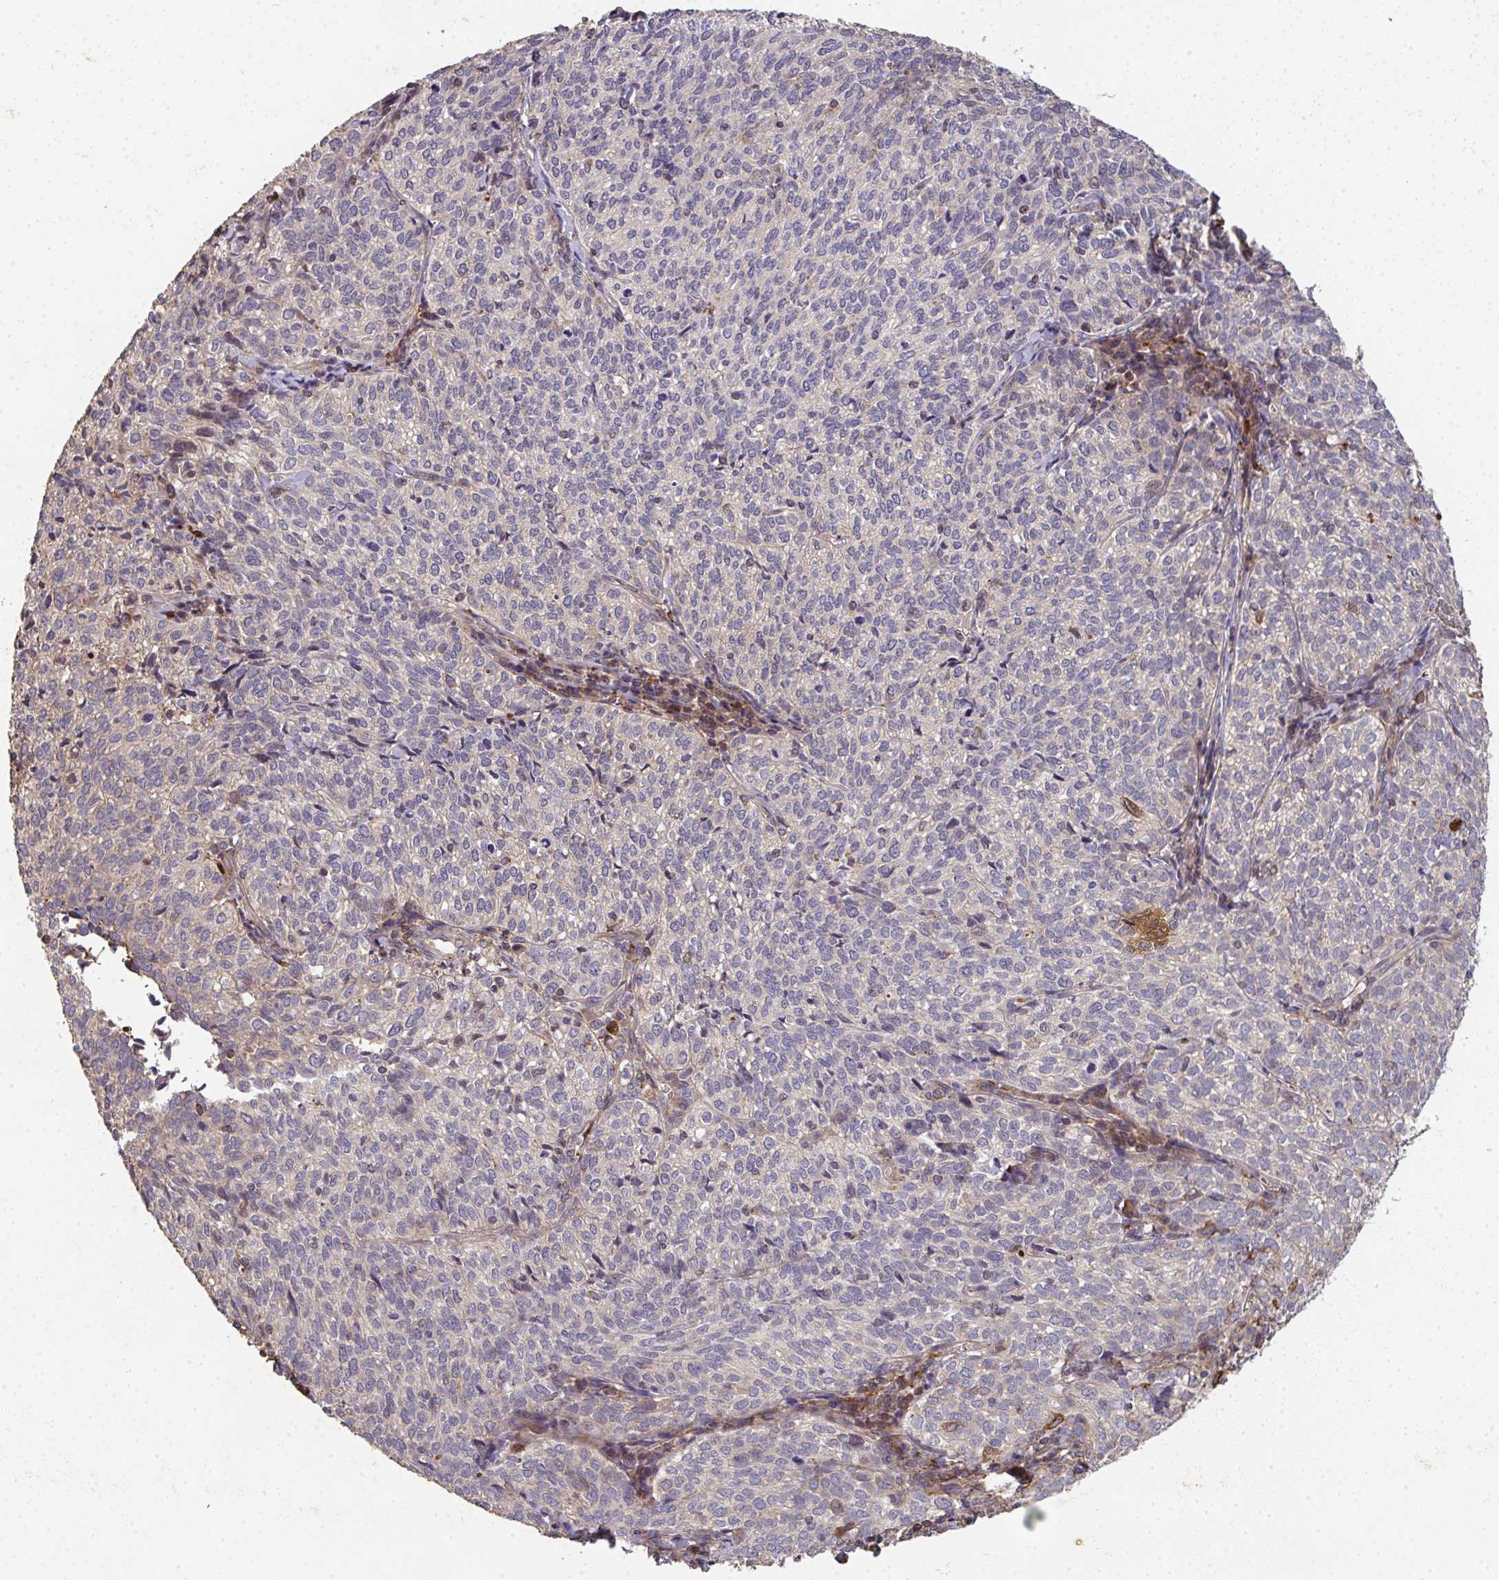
{"staining": {"intensity": "negative", "quantity": "none", "location": "none"}, "tissue": "cervical cancer", "cell_type": "Tumor cells", "image_type": "cancer", "snomed": [{"axis": "morphology", "description": "Normal tissue, NOS"}, {"axis": "morphology", "description": "Squamous cell carcinoma, NOS"}, {"axis": "topography", "description": "Vagina"}, {"axis": "topography", "description": "Cervix"}], "caption": "Cervical squamous cell carcinoma was stained to show a protein in brown. There is no significant staining in tumor cells.", "gene": "TNMD", "patient": {"sex": "female", "age": 45}}